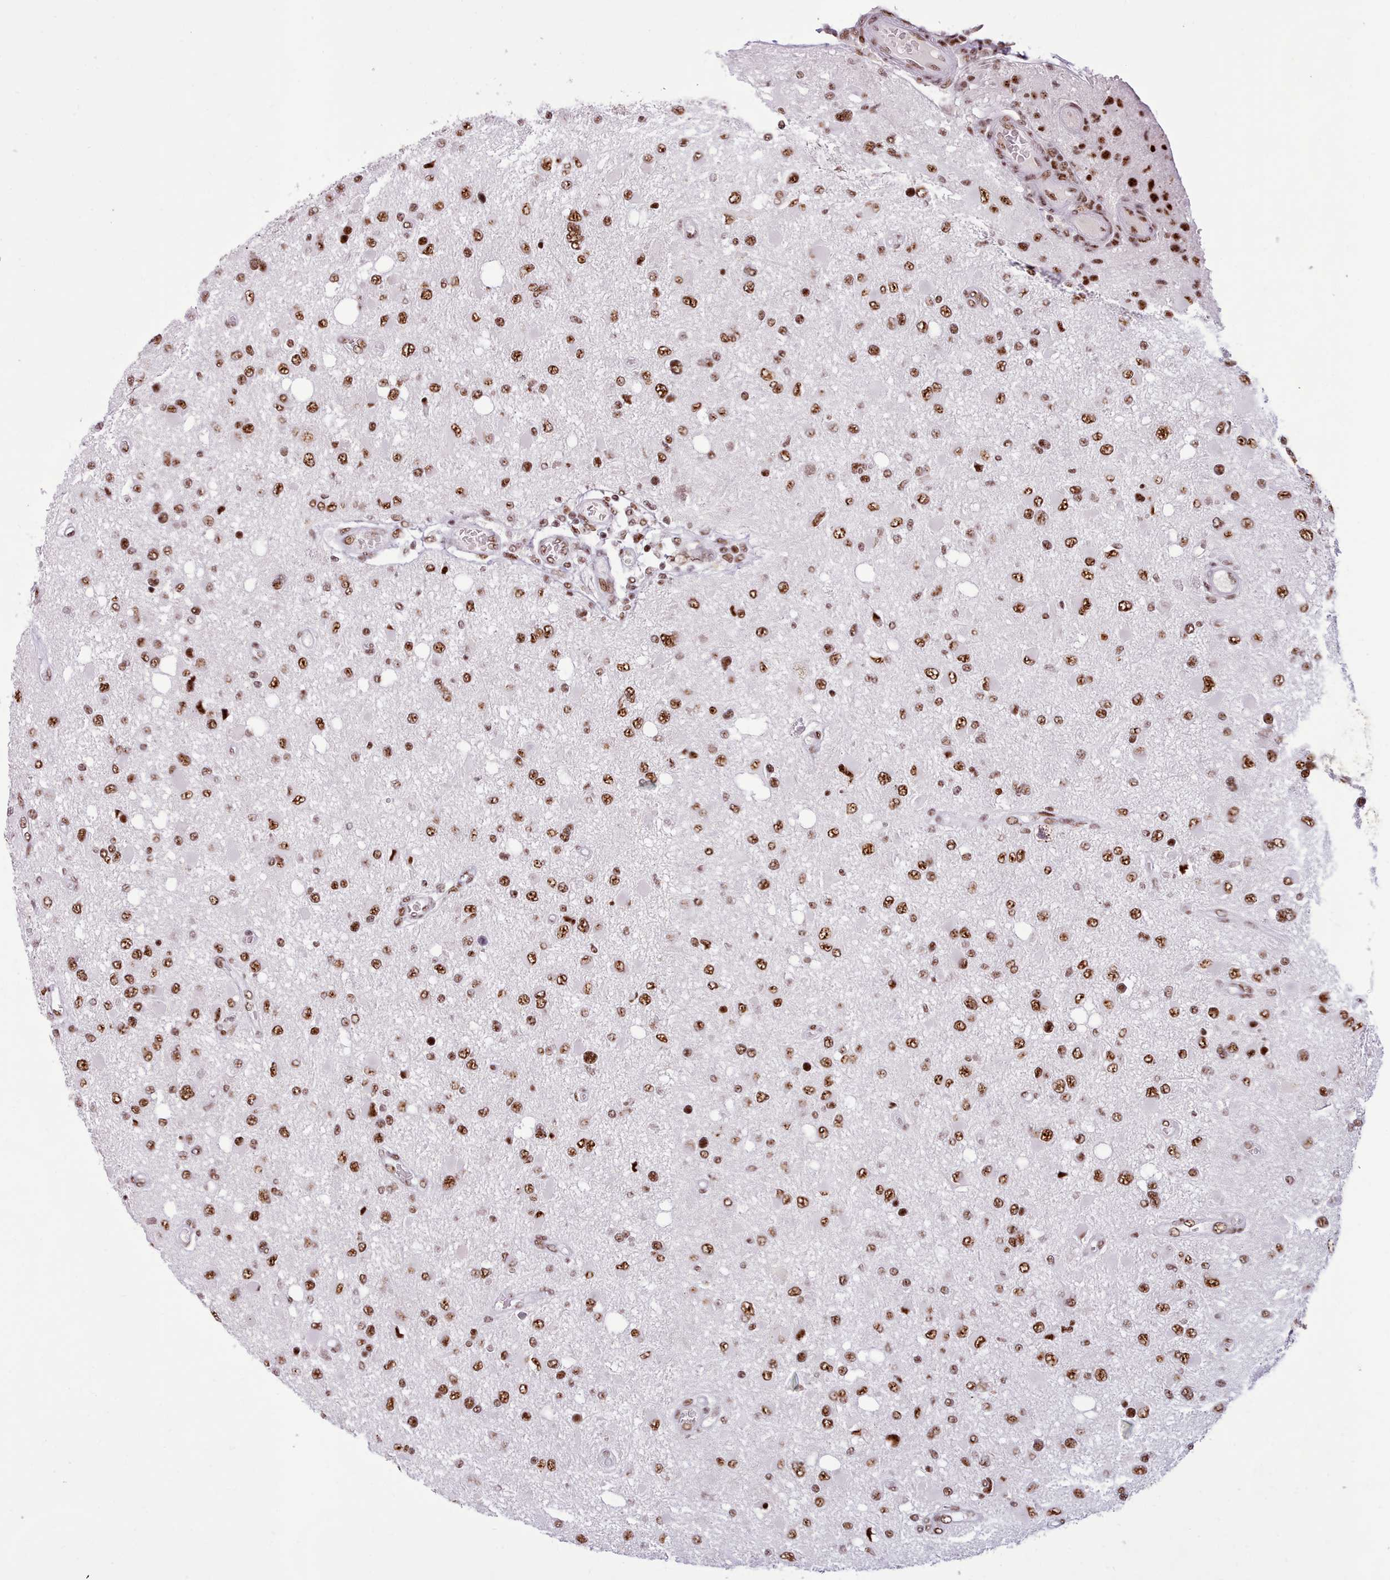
{"staining": {"intensity": "strong", "quantity": ">75%", "location": "nuclear"}, "tissue": "glioma", "cell_type": "Tumor cells", "image_type": "cancer", "snomed": [{"axis": "morphology", "description": "Glioma, malignant, High grade"}, {"axis": "topography", "description": "Brain"}], "caption": "The micrograph reveals staining of malignant high-grade glioma, revealing strong nuclear protein positivity (brown color) within tumor cells. The staining was performed using DAB to visualize the protein expression in brown, while the nuclei were stained in blue with hematoxylin (Magnification: 20x).", "gene": "TMEM35B", "patient": {"sex": "male", "age": 53}}